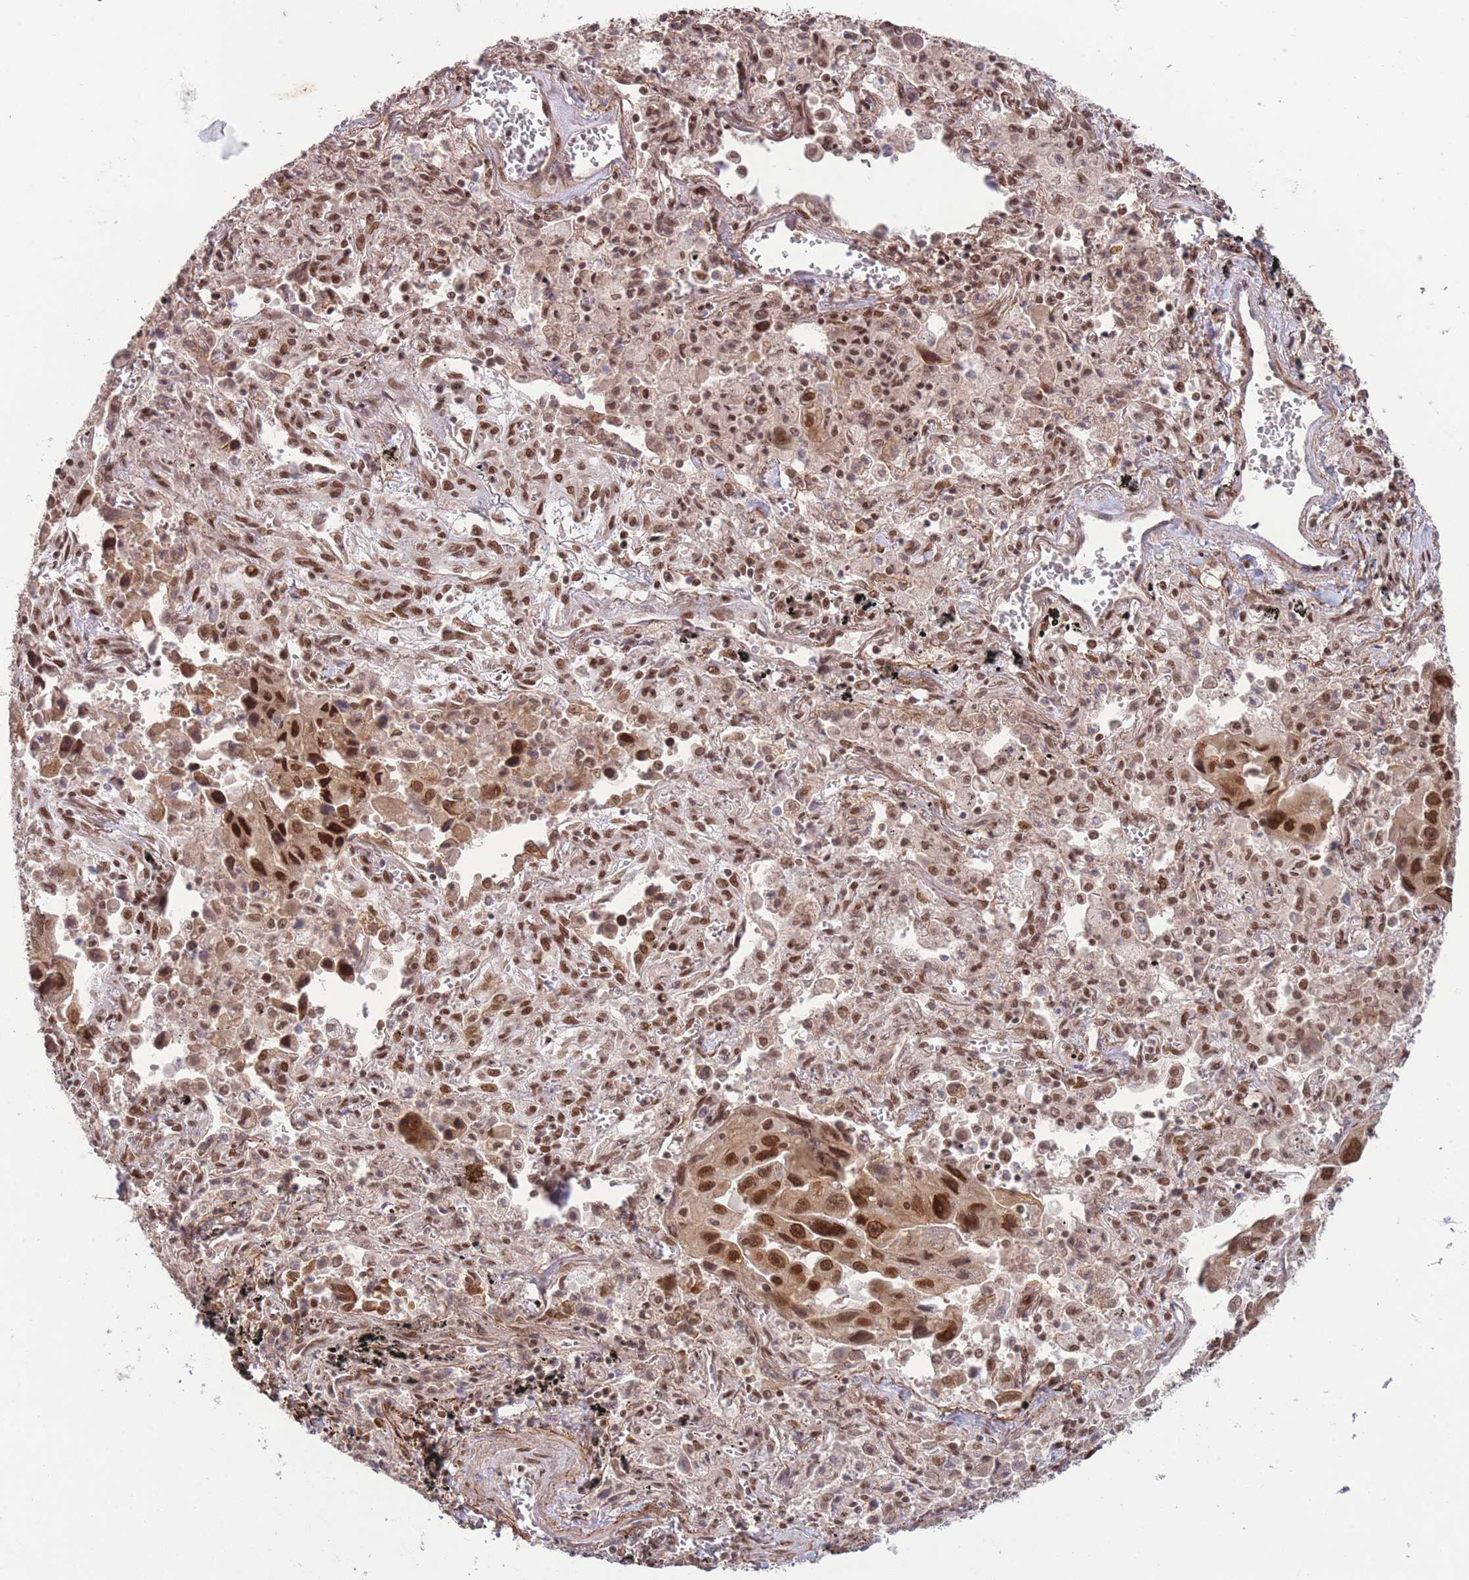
{"staining": {"intensity": "strong", "quantity": ">75%", "location": "cytoplasmic/membranous,nuclear"}, "tissue": "lung cancer", "cell_type": "Tumor cells", "image_type": "cancer", "snomed": [{"axis": "morphology", "description": "Adenocarcinoma, NOS"}, {"axis": "topography", "description": "Lung"}], "caption": "IHC micrograph of lung cancer (adenocarcinoma) stained for a protein (brown), which exhibits high levels of strong cytoplasmic/membranous and nuclear staining in approximately >75% of tumor cells.", "gene": "CARD8", "patient": {"sex": "male", "age": 66}}